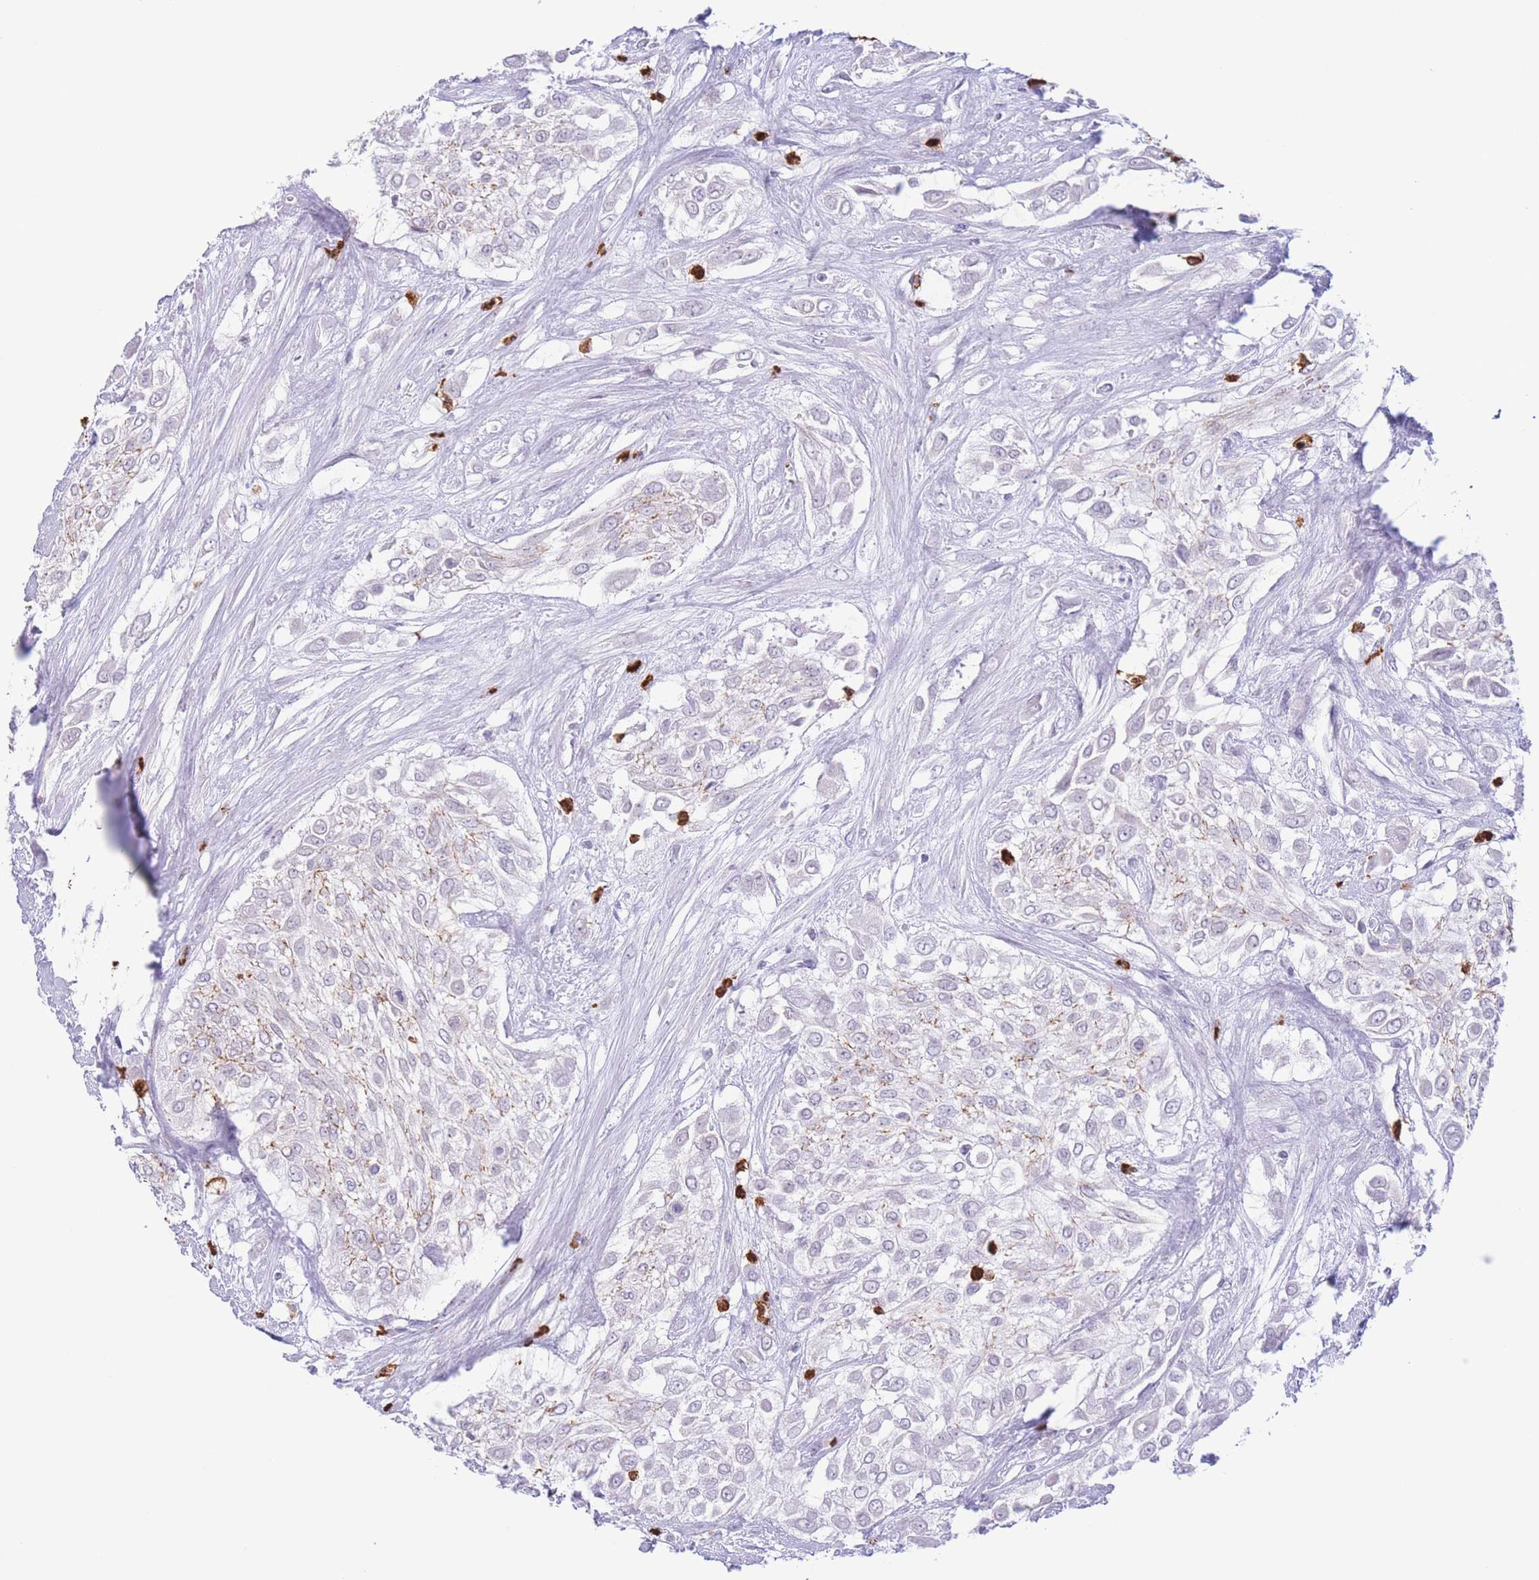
{"staining": {"intensity": "negative", "quantity": "none", "location": "none"}, "tissue": "urothelial cancer", "cell_type": "Tumor cells", "image_type": "cancer", "snomed": [{"axis": "morphology", "description": "Urothelial carcinoma, High grade"}, {"axis": "topography", "description": "Urinary bladder"}], "caption": "Human urothelial carcinoma (high-grade) stained for a protein using immunohistochemistry (IHC) displays no positivity in tumor cells.", "gene": "LCLAT1", "patient": {"sex": "male", "age": 57}}